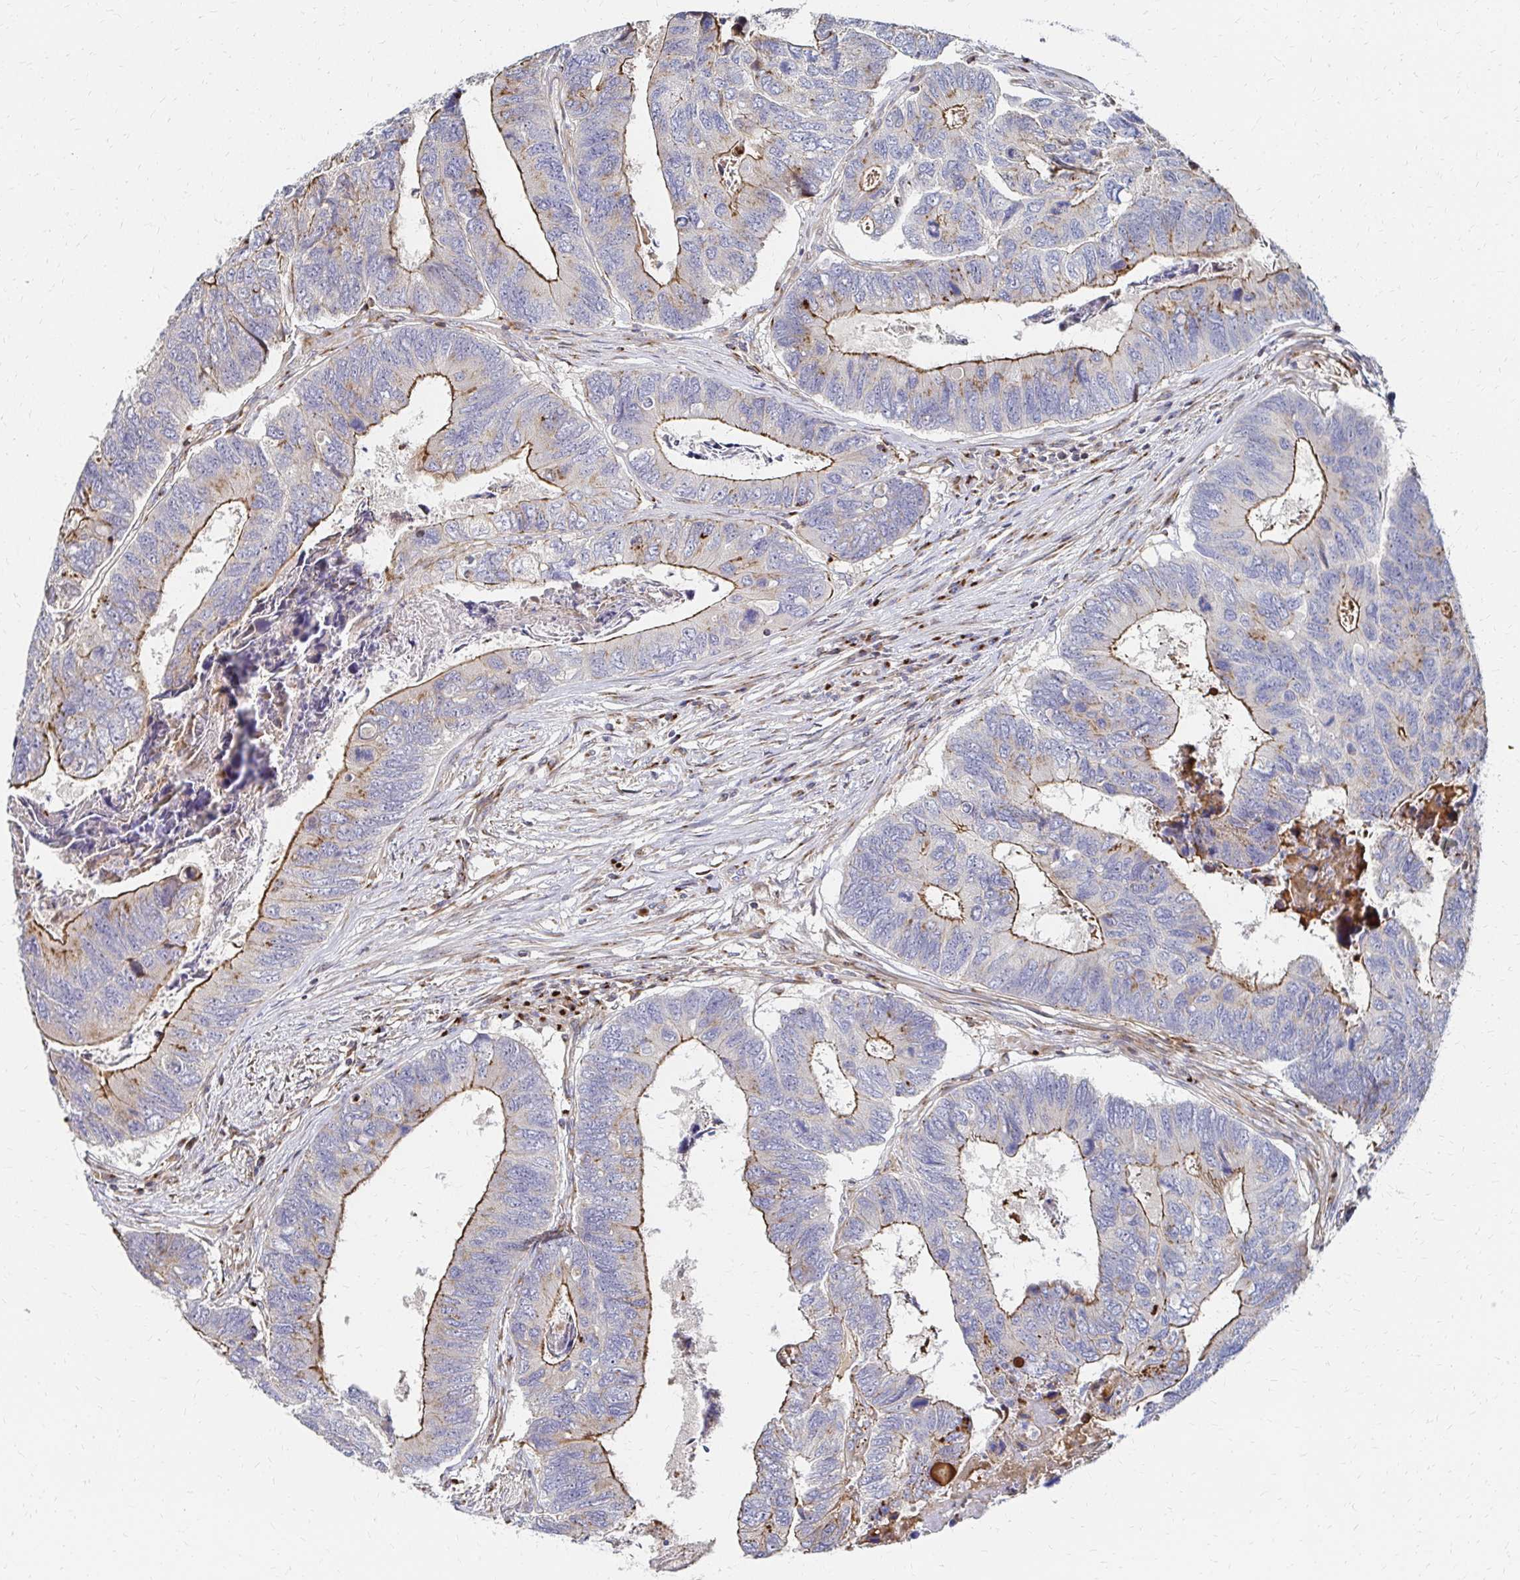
{"staining": {"intensity": "moderate", "quantity": "25%-75%", "location": "cytoplasmic/membranous"}, "tissue": "colorectal cancer", "cell_type": "Tumor cells", "image_type": "cancer", "snomed": [{"axis": "morphology", "description": "Adenocarcinoma, NOS"}, {"axis": "topography", "description": "Colon"}], "caption": "Immunohistochemistry photomicrograph of neoplastic tissue: human colorectal cancer stained using immunohistochemistry shows medium levels of moderate protein expression localized specifically in the cytoplasmic/membranous of tumor cells, appearing as a cytoplasmic/membranous brown color.", "gene": "MAN1A1", "patient": {"sex": "female", "age": 67}}